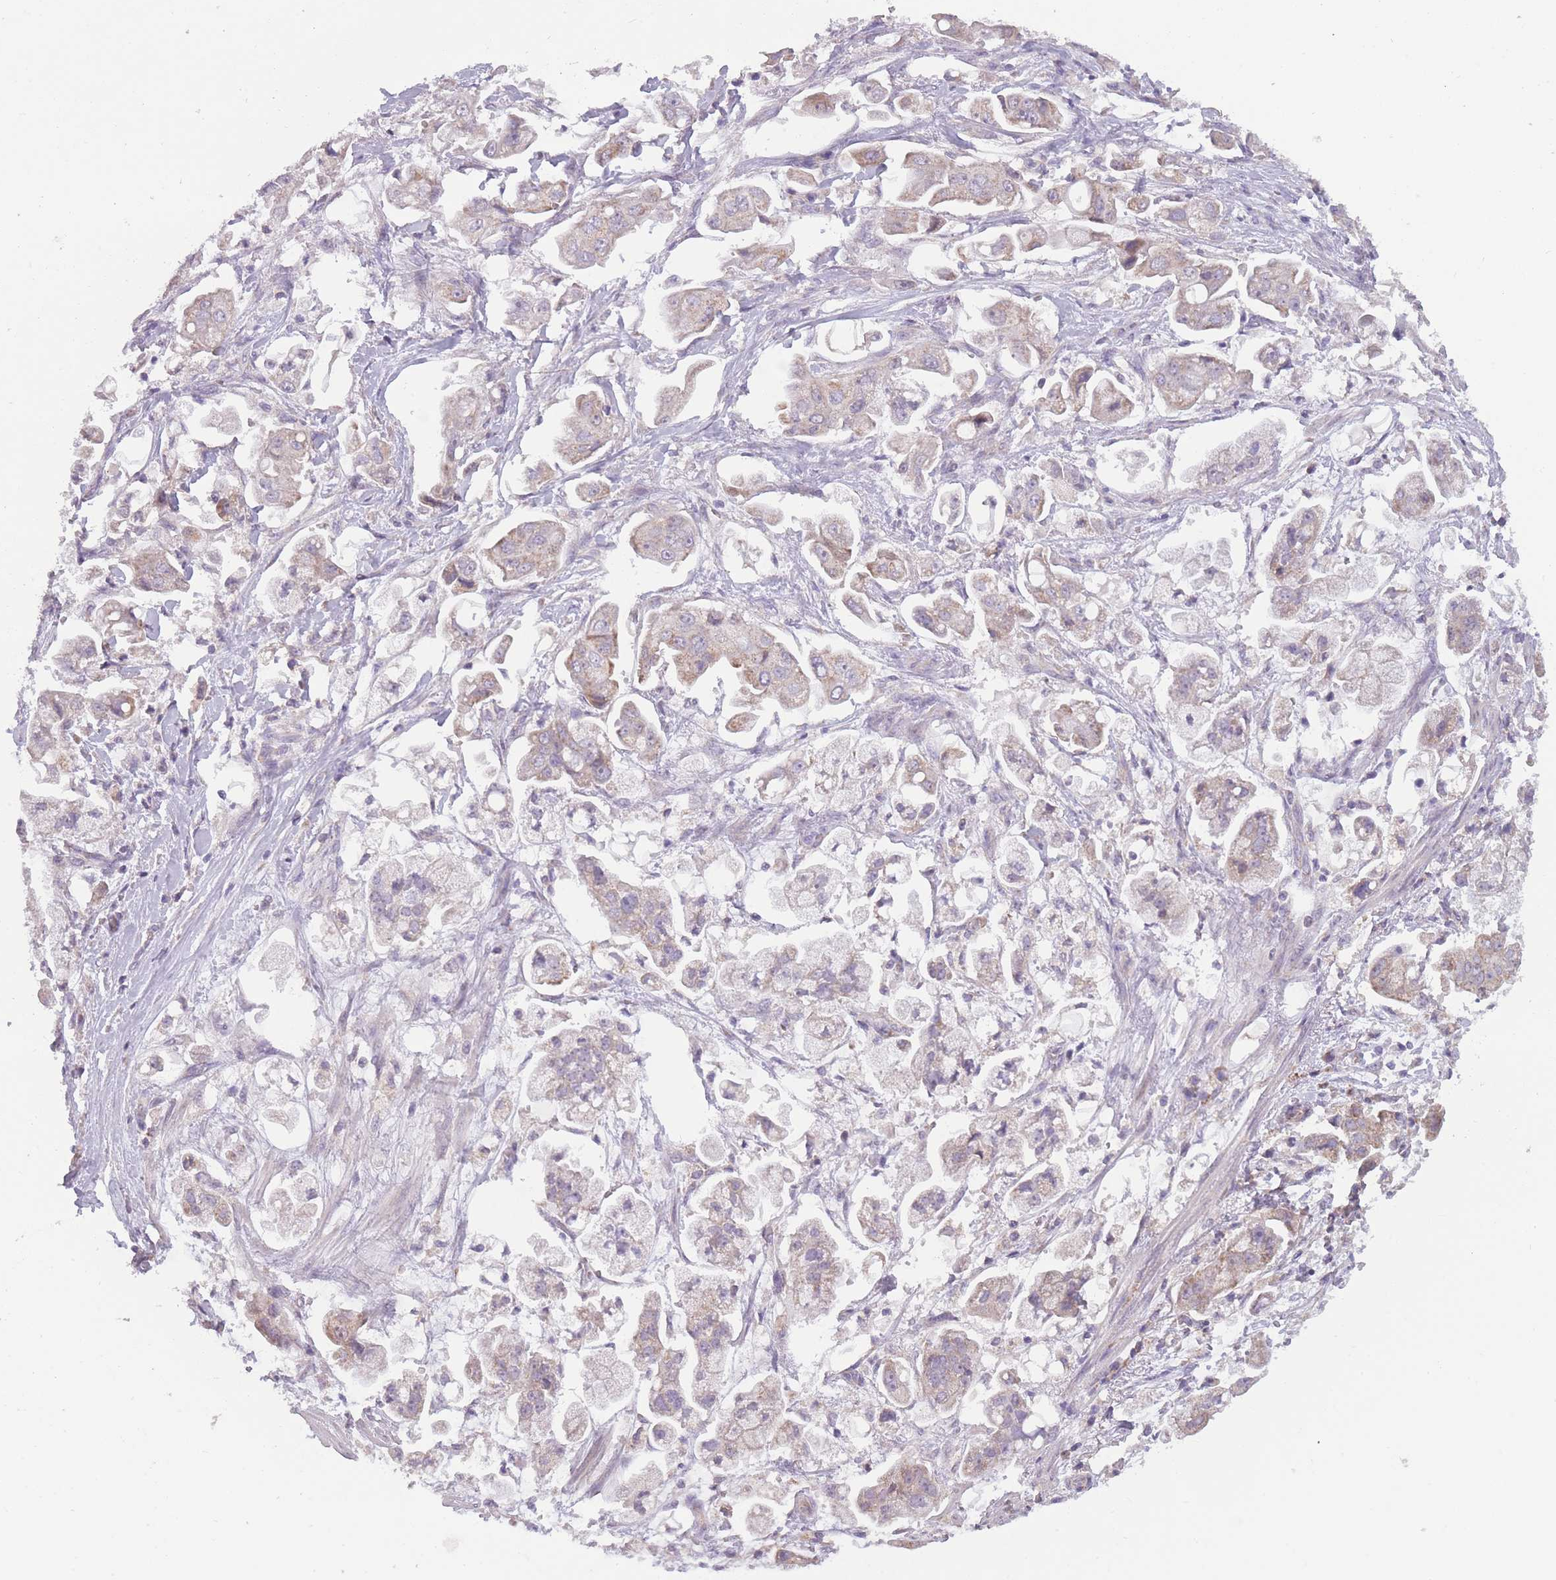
{"staining": {"intensity": "weak", "quantity": "25%-75%", "location": "cytoplasmic/membranous"}, "tissue": "stomach cancer", "cell_type": "Tumor cells", "image_type": "cancer", "snomed": [{"axis": "morphology", "description": "Adenocarcinoma, NOS"}, {"axis": "topography", "description": "Stomach"}], "caption": "Protein expression analysis of human stomach cancer (adenocarcinoma) reveals weak cytoplasmic/membranous staining in approximately 25%-75% of tumor cells.", "gene": "MRPS18C", "patient": {"sex": "male", "age": 62}}